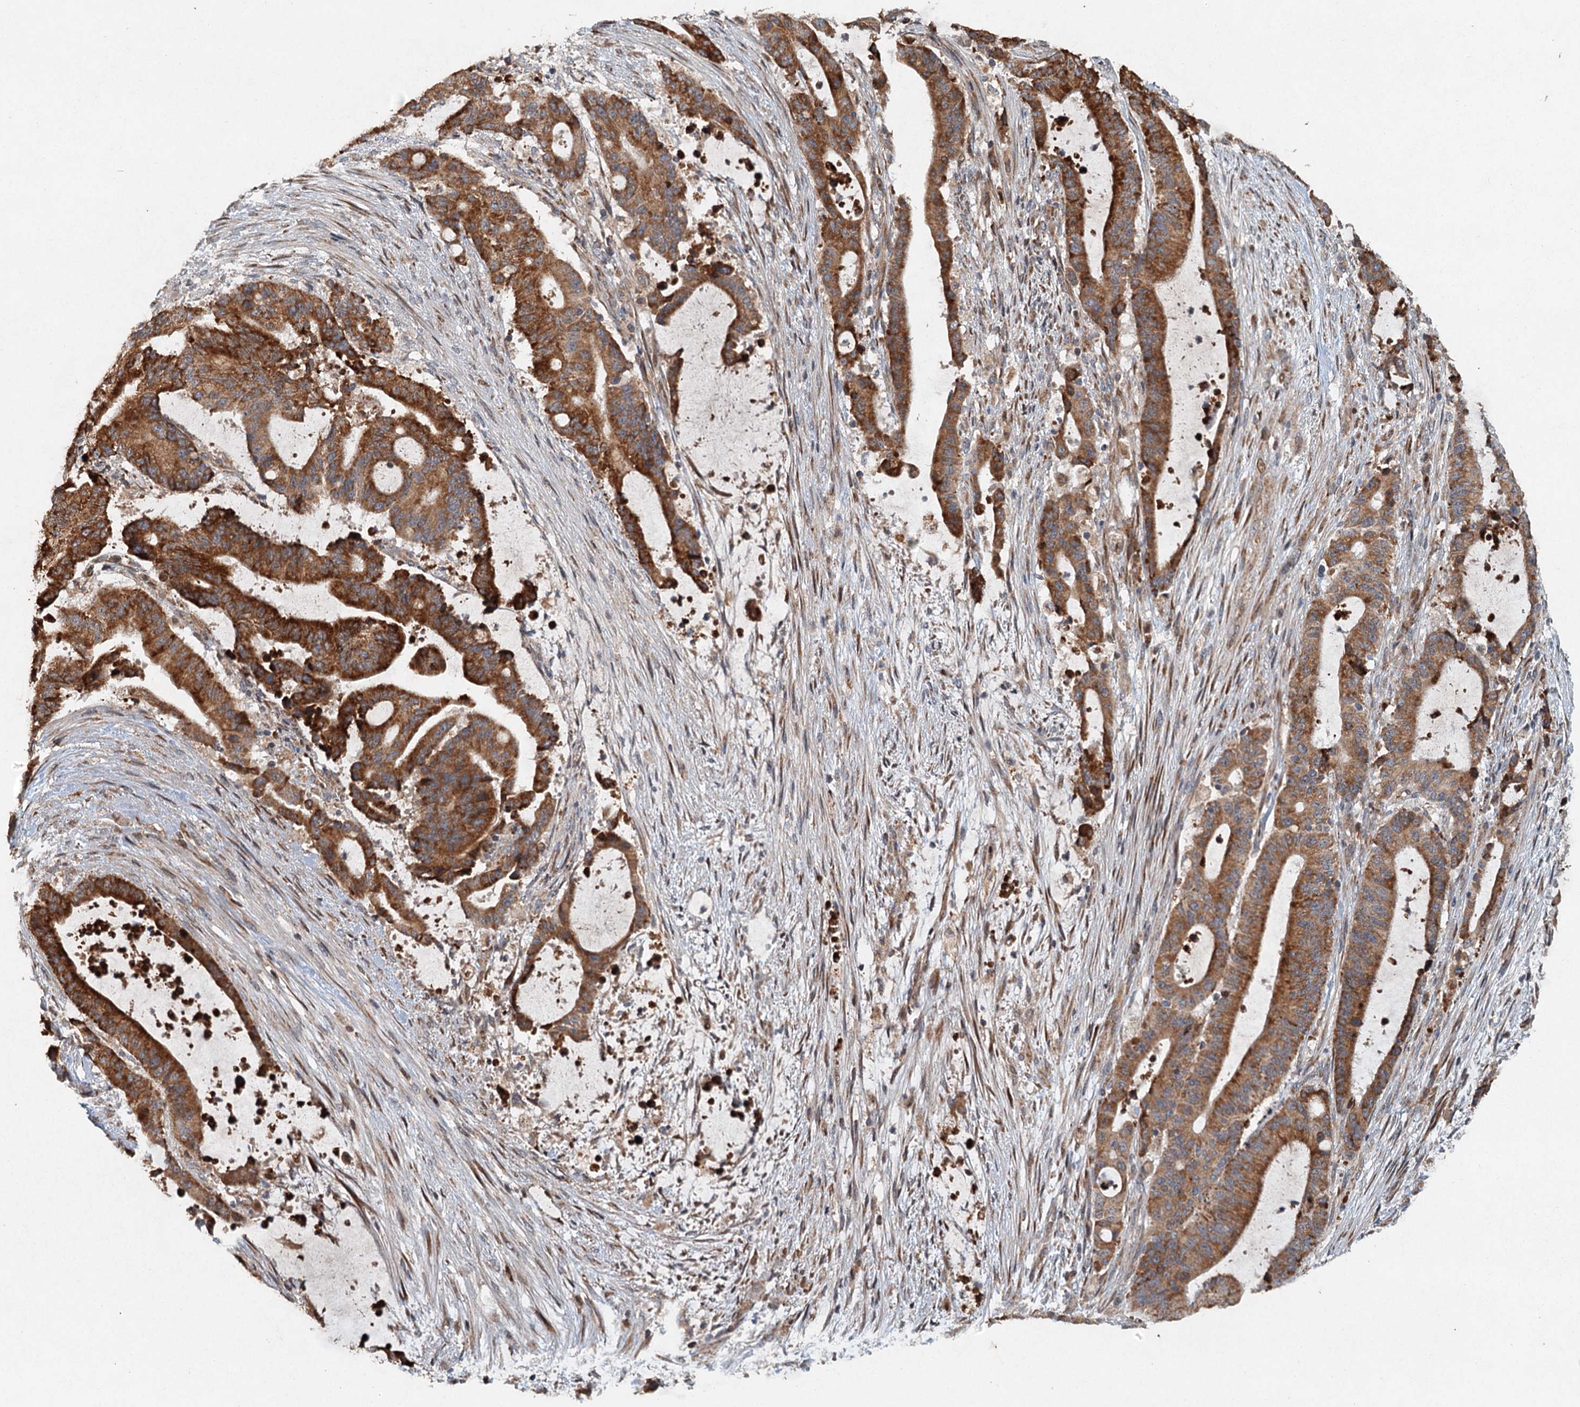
{"staining": {"intensity": "strong", "quantity": ">75%", "location": "cytoplasmic/membranous"}, "tissue": "liver cancer", "cell_type": "Tumor cells", "image_type": "cancer", "snomed": [{"axis": "morphology", "description": "Normal tissue, NOS"}, {"axis": "morphology", "description": "Cholangiocarcinoma"}, {"axis": "topography", "description": "Liver"}, {"axis": "topography", "description": "Peripheral nerve tissue"}], "caption": "An image showing strong cytoplasmic/membranous expression in approximately >75% of tumor cells in liver cholangiocarcinoma, as visualized by brown immunohistochemical staining.", "gene": "SRPX2", "patient": {"sex": "female", "age": 73}}